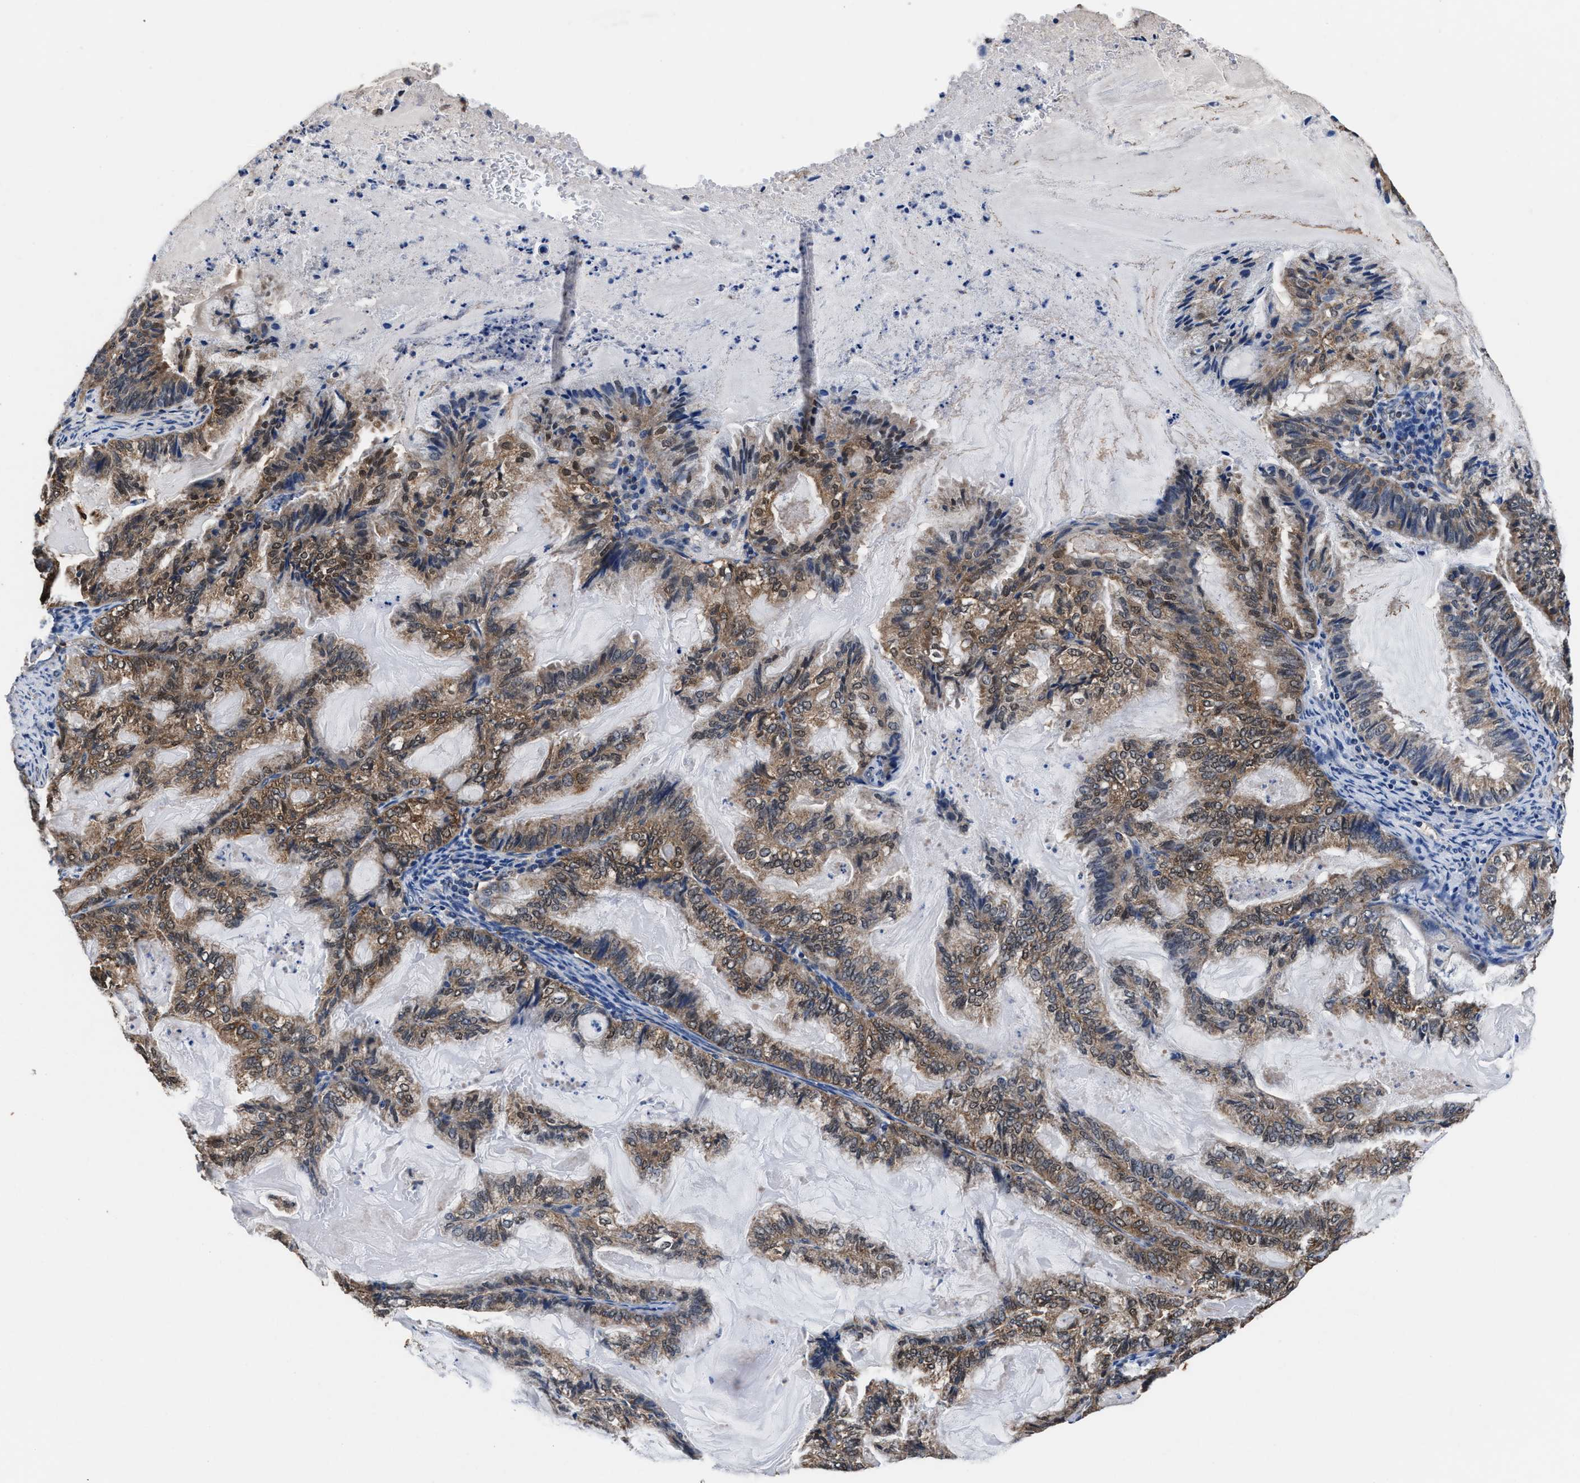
{"staining": {"intensity": "moderate", "quantity": "25%-75%", "location": "cytoplasmic/membranous"}, "tissue": "endometrial cancer", "cell_type": "Tumor cells", "image_type": "cancer", "snomed": [{"axis": "morphology", "description": "Adenocarcinoma, NOS"}, {"axis": "topography", "description": "Endometrium"}], "caption": "Immunohistochemistry staining of adenocarcinoma (endometrial), which reveals medium levels of moderate cytoplasmic/membranous staining in about 25%-75% of tumor cells indicating moderate cytoplasmic/membranous protein positivity. The staining was performed using DAB (brown) for protein detection and nuclei were counterstained in hematoxylin (blue).", "gene": "ACLY", "patient": {"sex": "female", "age": 86}}